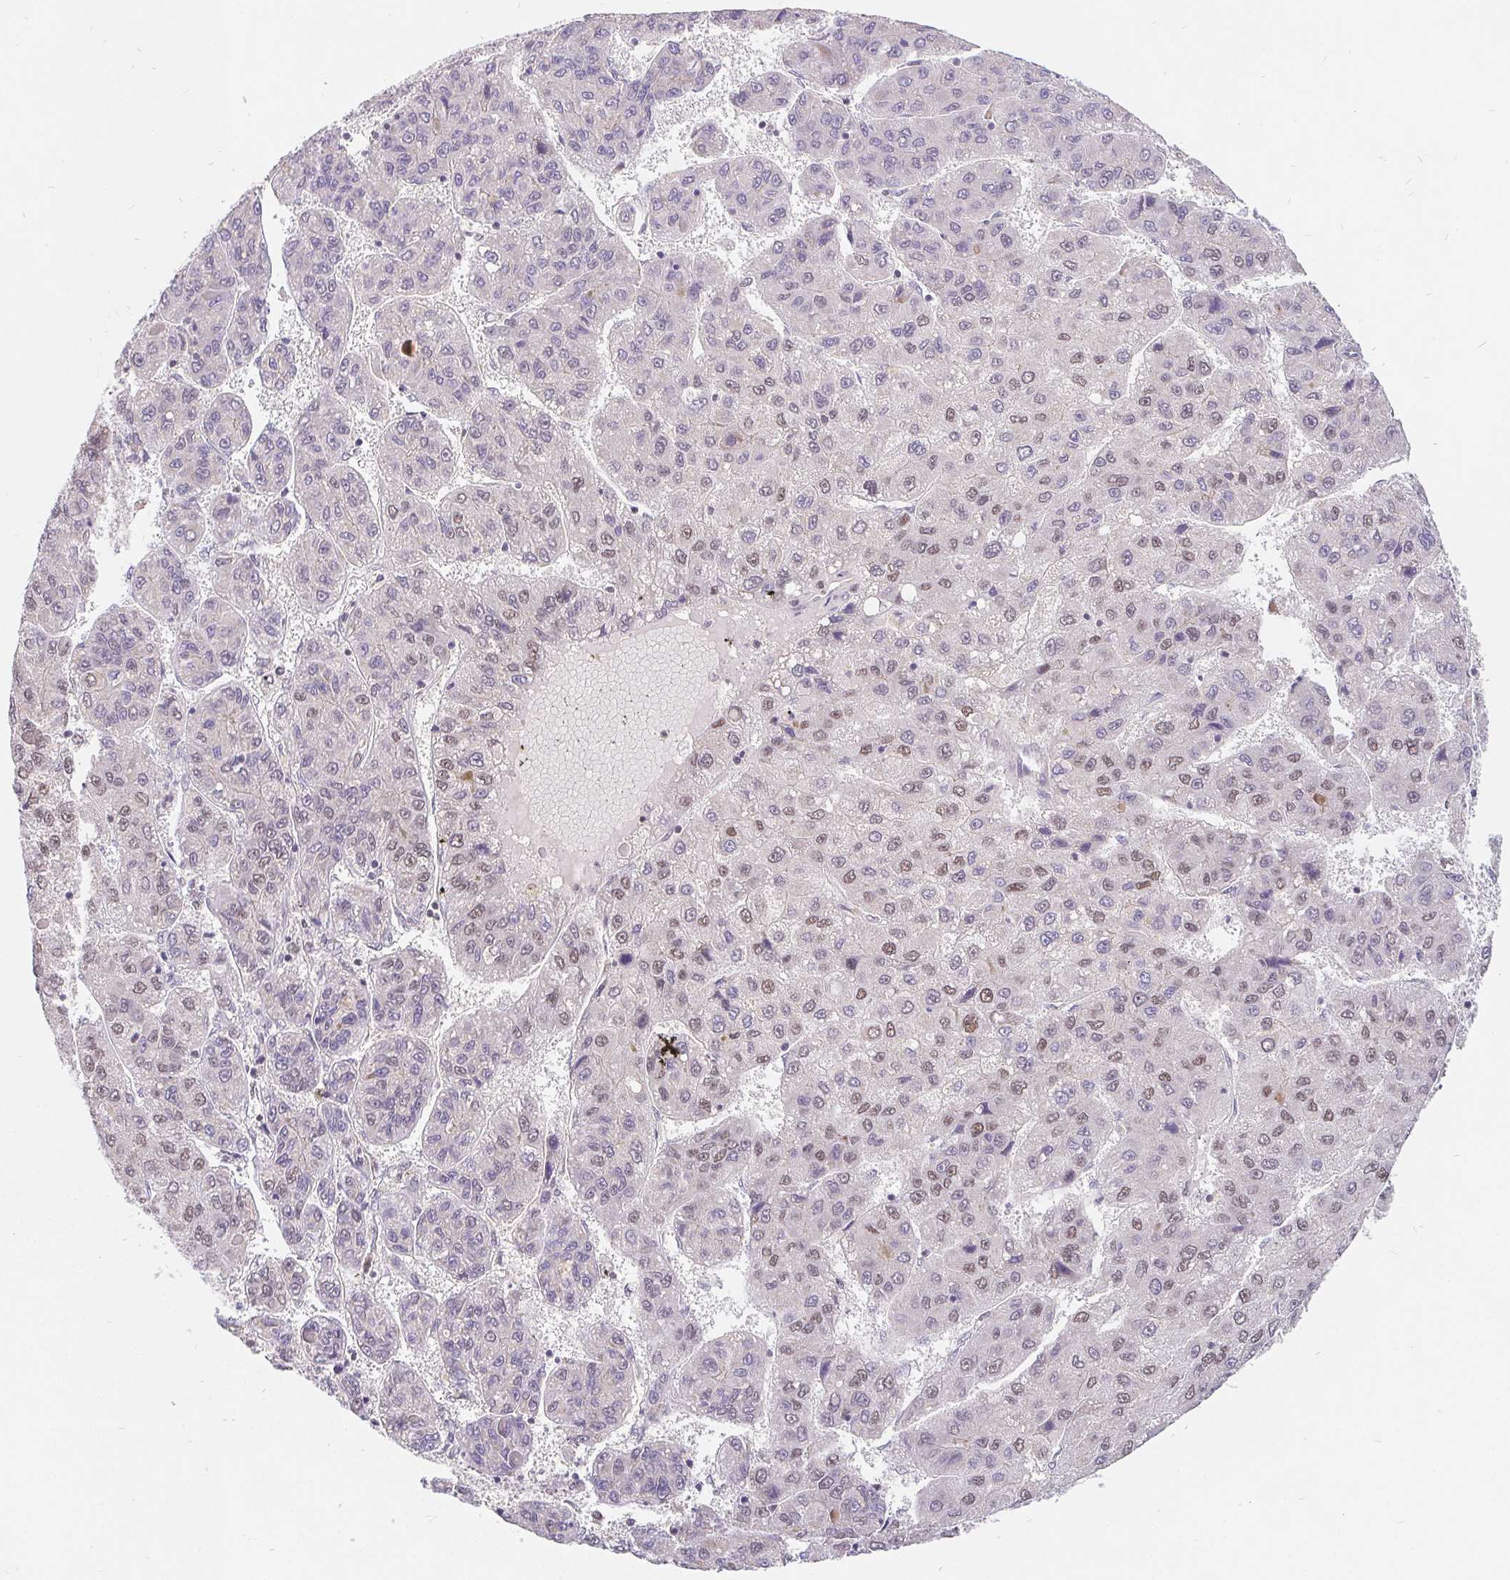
{"staining": {"intensity": "weak", "quantity": "25%-75%", "location": "nuclear"}, "tissue": "liver cancer", "cell_type": "Tumor cells", "image_type": "cancer", "snomed": [{"axis": "morphology", "description": "Carcinoma, Hepatocellular, NOS"}, {"axis": "topography", "description": "Liver"}], "caption": "A brown stain labels weak nuclear expression of a protein in human liver cancer tumor cells.", "gene": "POU2F1", "patient": {"sex": "female", "age": 82}}